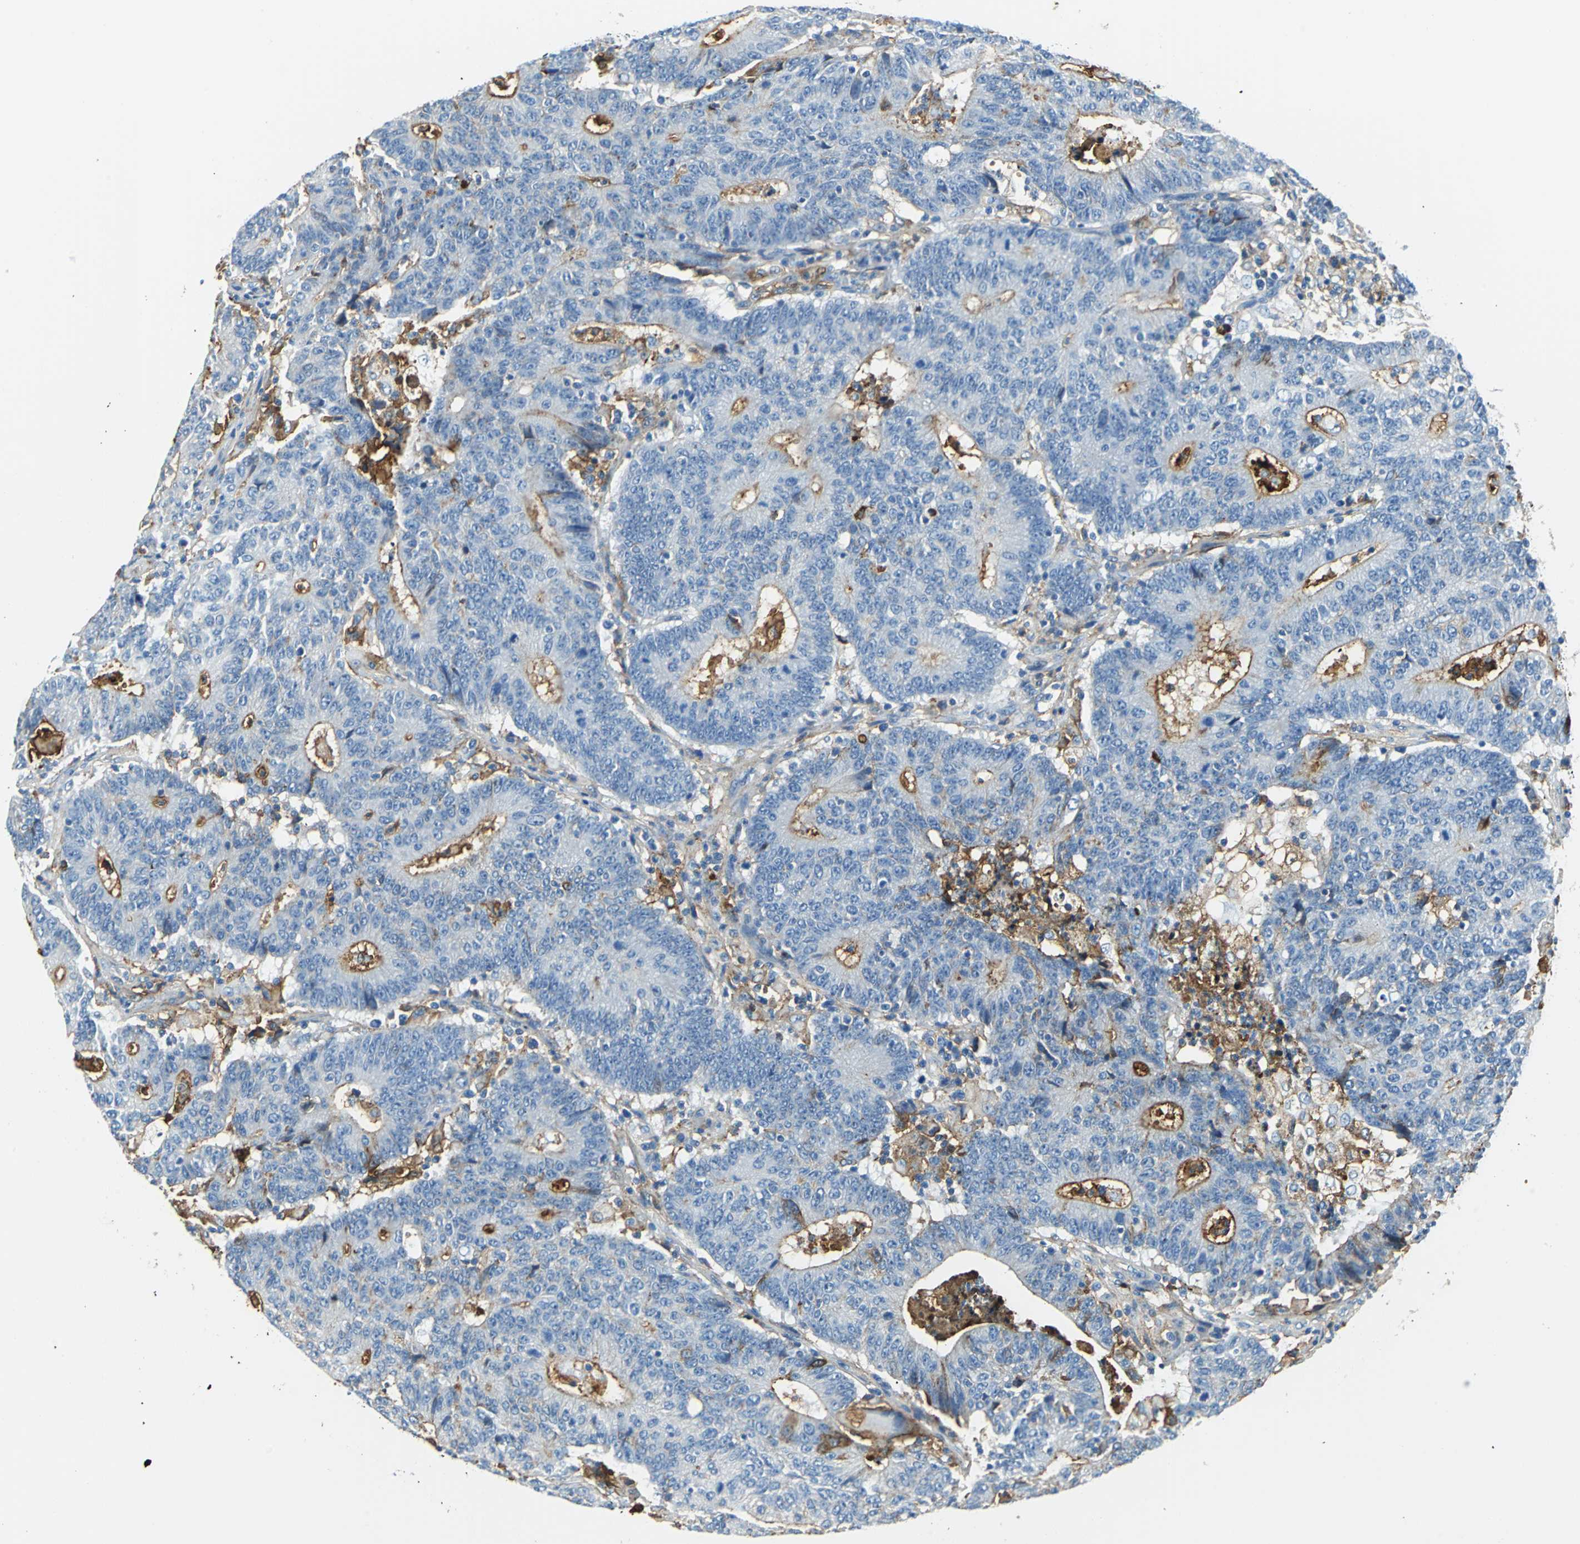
{"staining": {"intensity": "moderate", "quantity": "<25%", "location": "cytoplasmic/membranous"}, "tissue": "colorectal cancer", "cell_type": "Tumor cells", "image_type": "cancer", "snomed": [{"axis": "morphology", "description": "Normal tissue, NOS"}, {"axis": "morphology", "description": "Adenocarcinoma, NOS"}, {"axis": "topography", "description": "Colon"}], "caption": "Immunohistochemical staining of adenocarcinoma (colorectal) demonstrates moderate cytoplasmic/membranous protein staining in about <25% of tumor cells.", "gene": "ALB", "patient": {"sex": "female", "age": 75}}